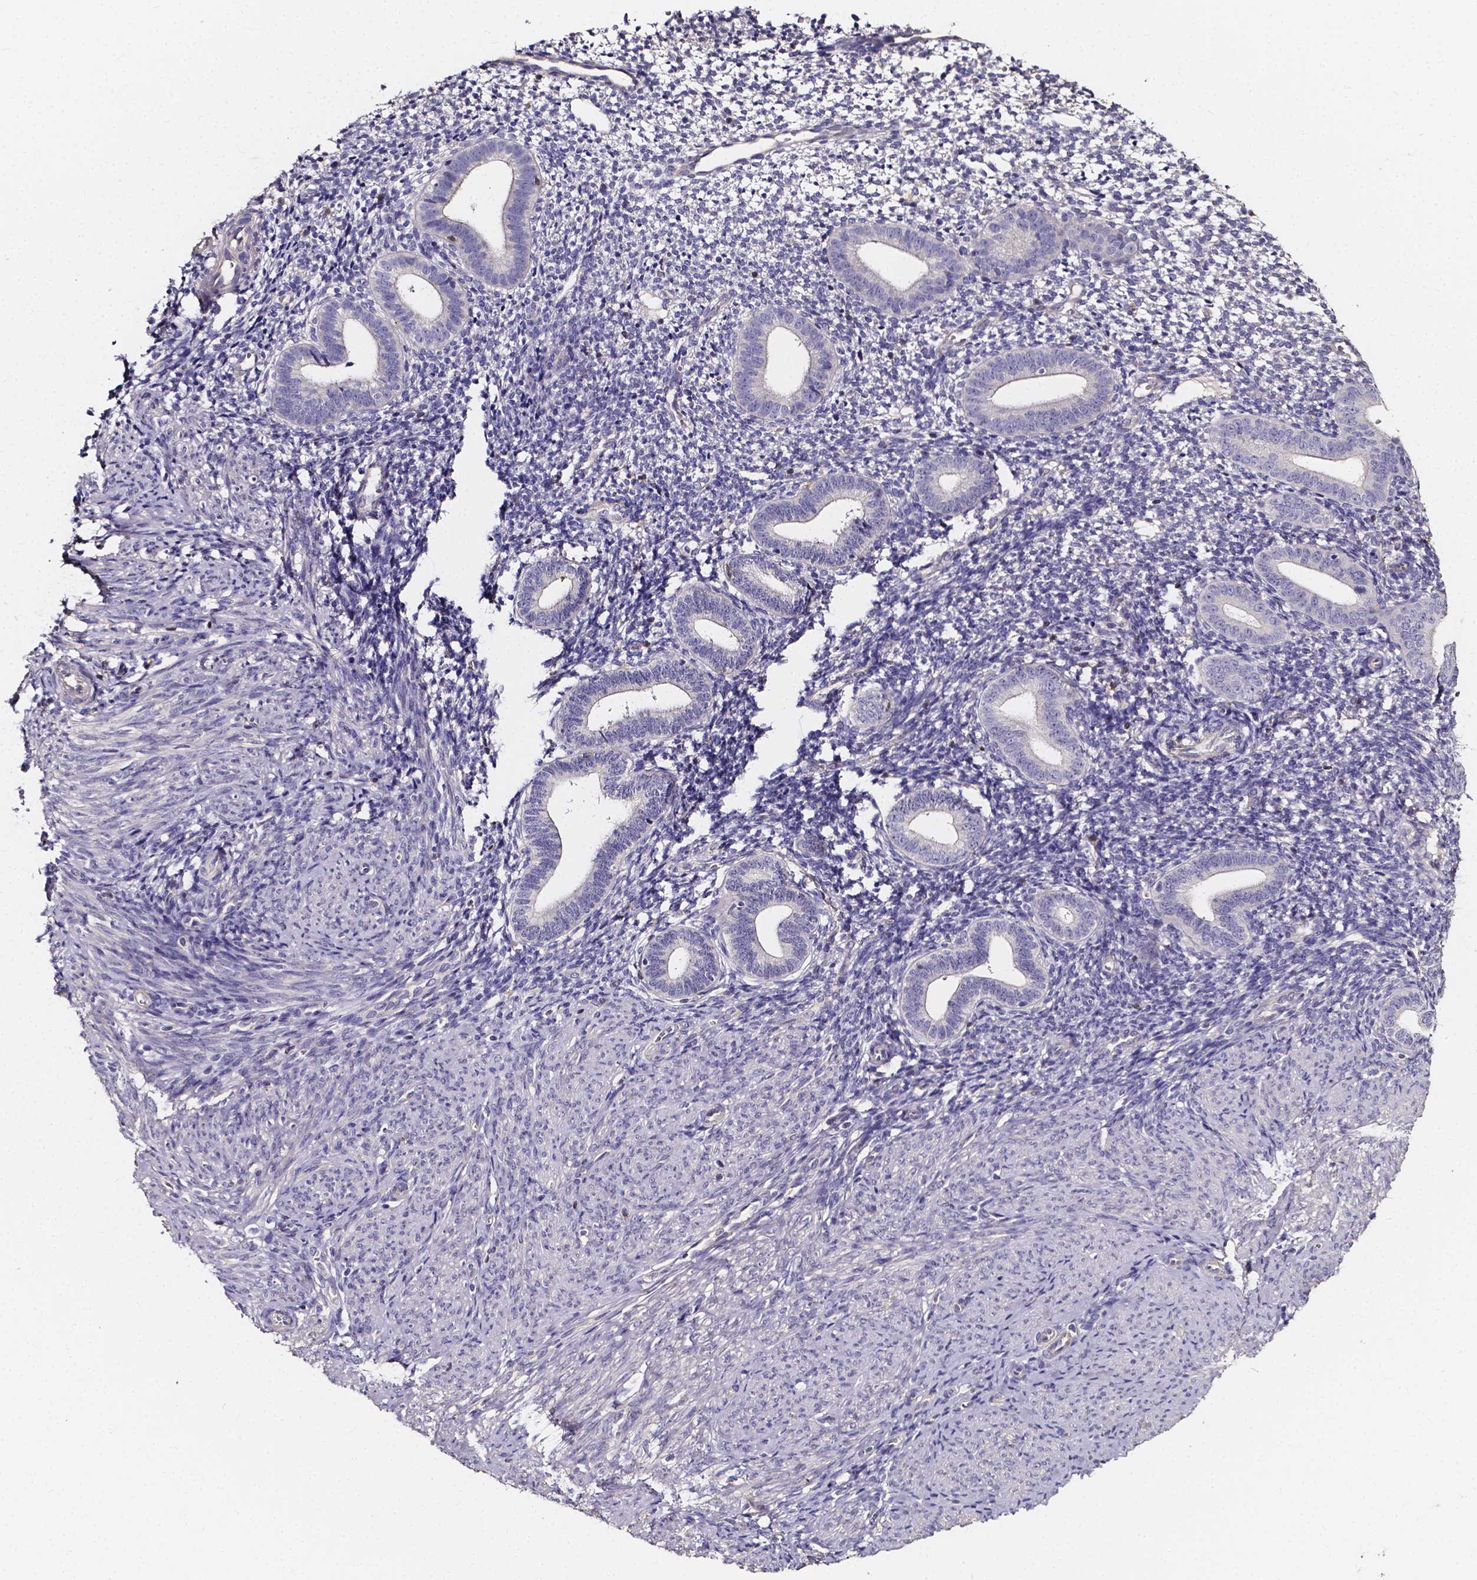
{"staining": {"intensity": "negative", "quantity": "none", "location": "none"}, "tissue": "endometrium", "cell_type": "Cells in endometrial stroma", "image_type": "normal", "snomed": [{"axis": "morphology", "description": "Normal tissue, NOS"}, {"axis": "topography", "description": "Endometrium"}], "caption": "This is an immunohistochemistry (IHC) image of unremarkable endometrium. There is no staining in cells in endometrial stroma.", "gene": "THEMIS", "patient": {"sex": "female", "age": 40}}